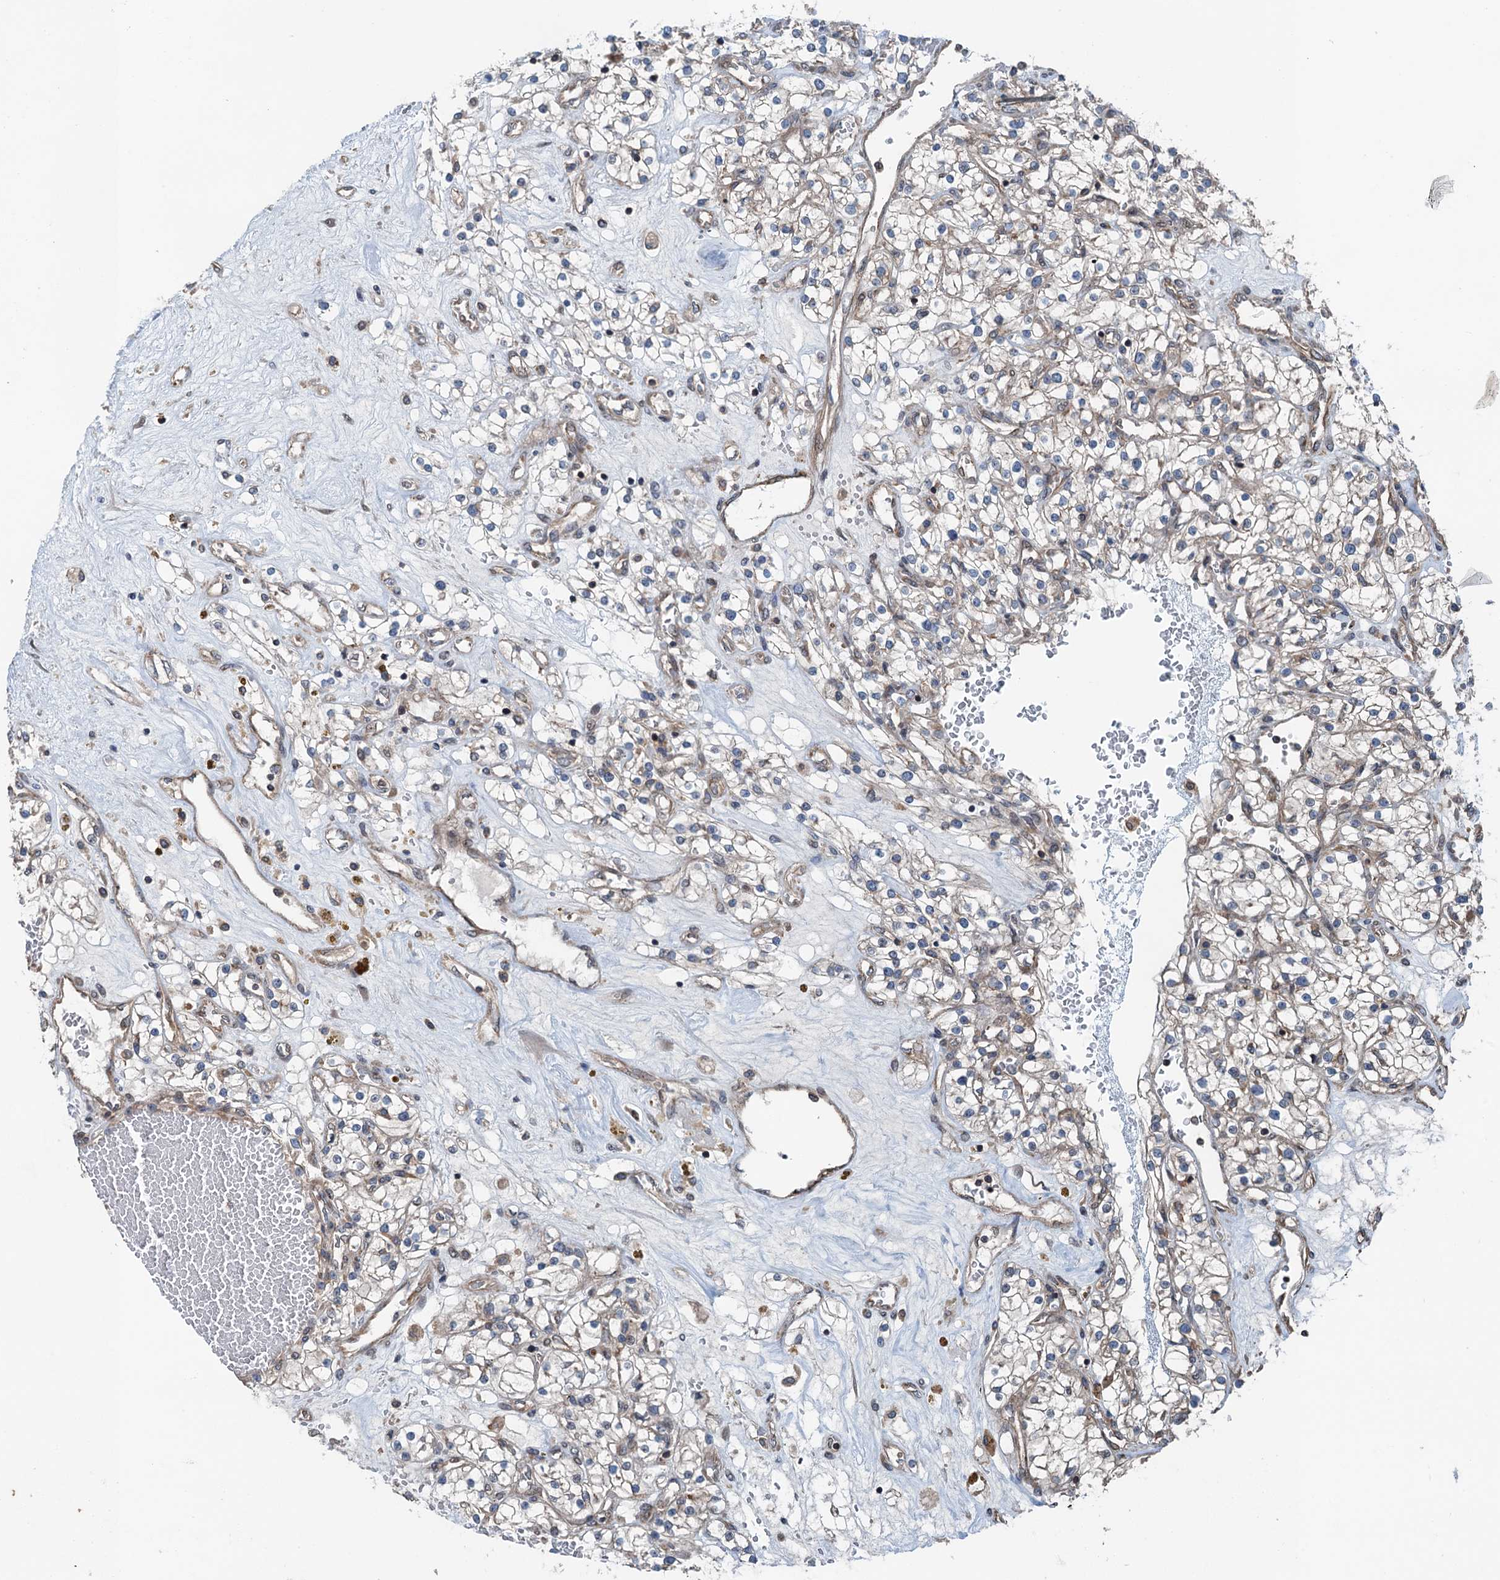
{"staining": {"intensity": "negative", "quantity": "none", "location": "none"}, "tissue": "renal cancer", "cell_type": "Tumor cells", "image_type": "cancer", "snomed": [{"axis": "morphology", "description": "Normal tissue, NOS"}, {"axis": "morphology", "description": "Adenocarcinoma, NOS"}, {"axis": "topography", "description": "Kidney"}], "caption": "This is a histopathology image of immunohistochemistry (IHC) staining of renal cancer, which shows no staining in tumor cells. The staining is performed using DAB brown chromogen with nuclei counter-stained in using hematoxylin.", "gene": "TRAPPC8", "patient": {"sex": "male", "age": 68}}